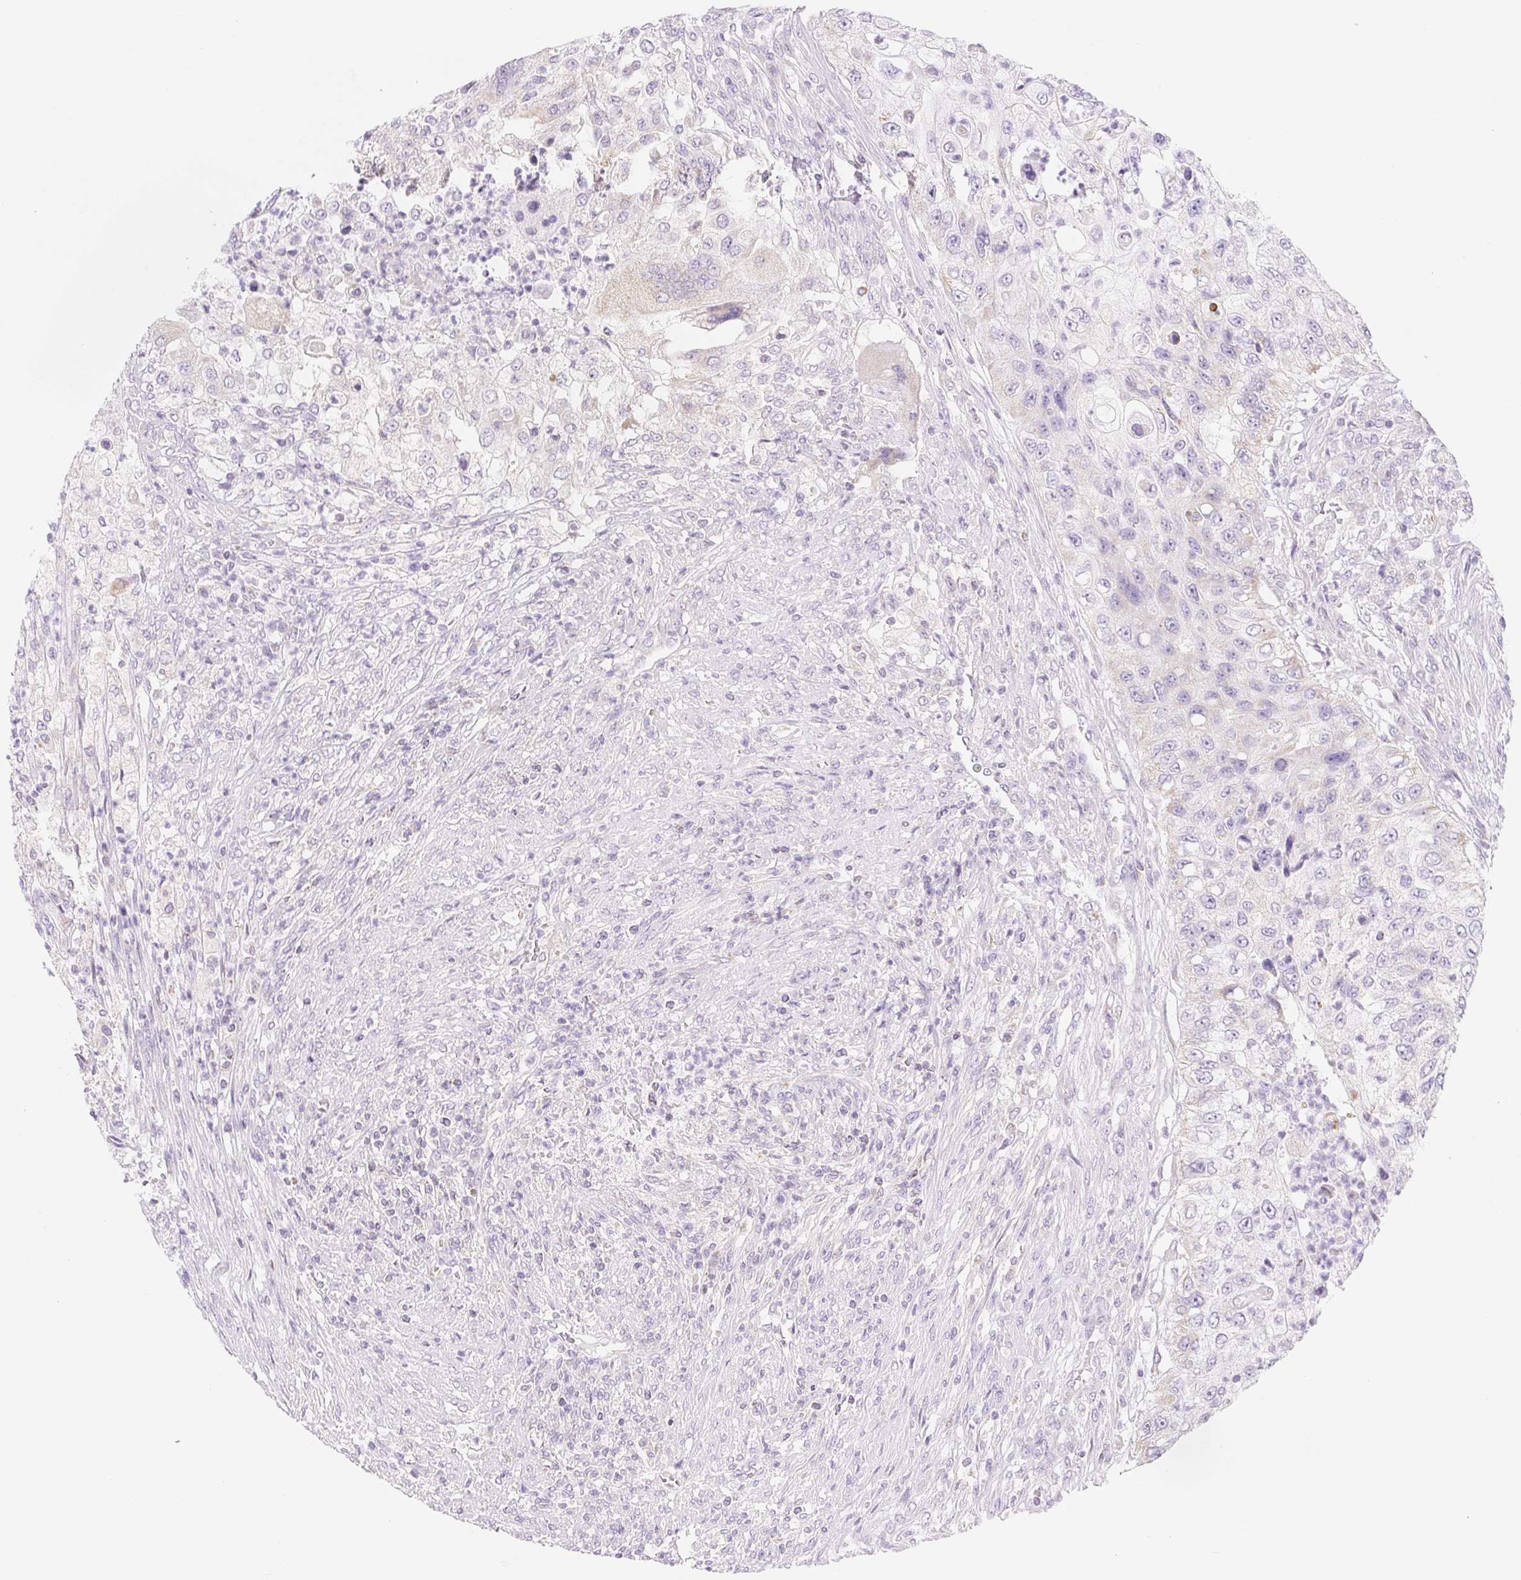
{"staining": {"intensity": "negative", "quantity": "none", "location": "none"}, "tissue": "urothelial cancer", "cell_type": "Tumor cells", "image_type": "cancer", "snomed": [{"axis": "morphology", "description": "Urothelial carcinoma, High grade"}, {"axis": "topography", "description": "Urinary bladder"}], "caption": "Immunohistochemistry photomicrograph of neoplastic tissue: high-grade urothelial carcinoma stained with DAB exhibits no significant protein expression in tumor cells. (DAB (3,3'-diaminobenzidine) immunohistochemistry (IHC), high magnification).", "gene": "FOCAD", "patient": {"sex": "female", "age": 60}}